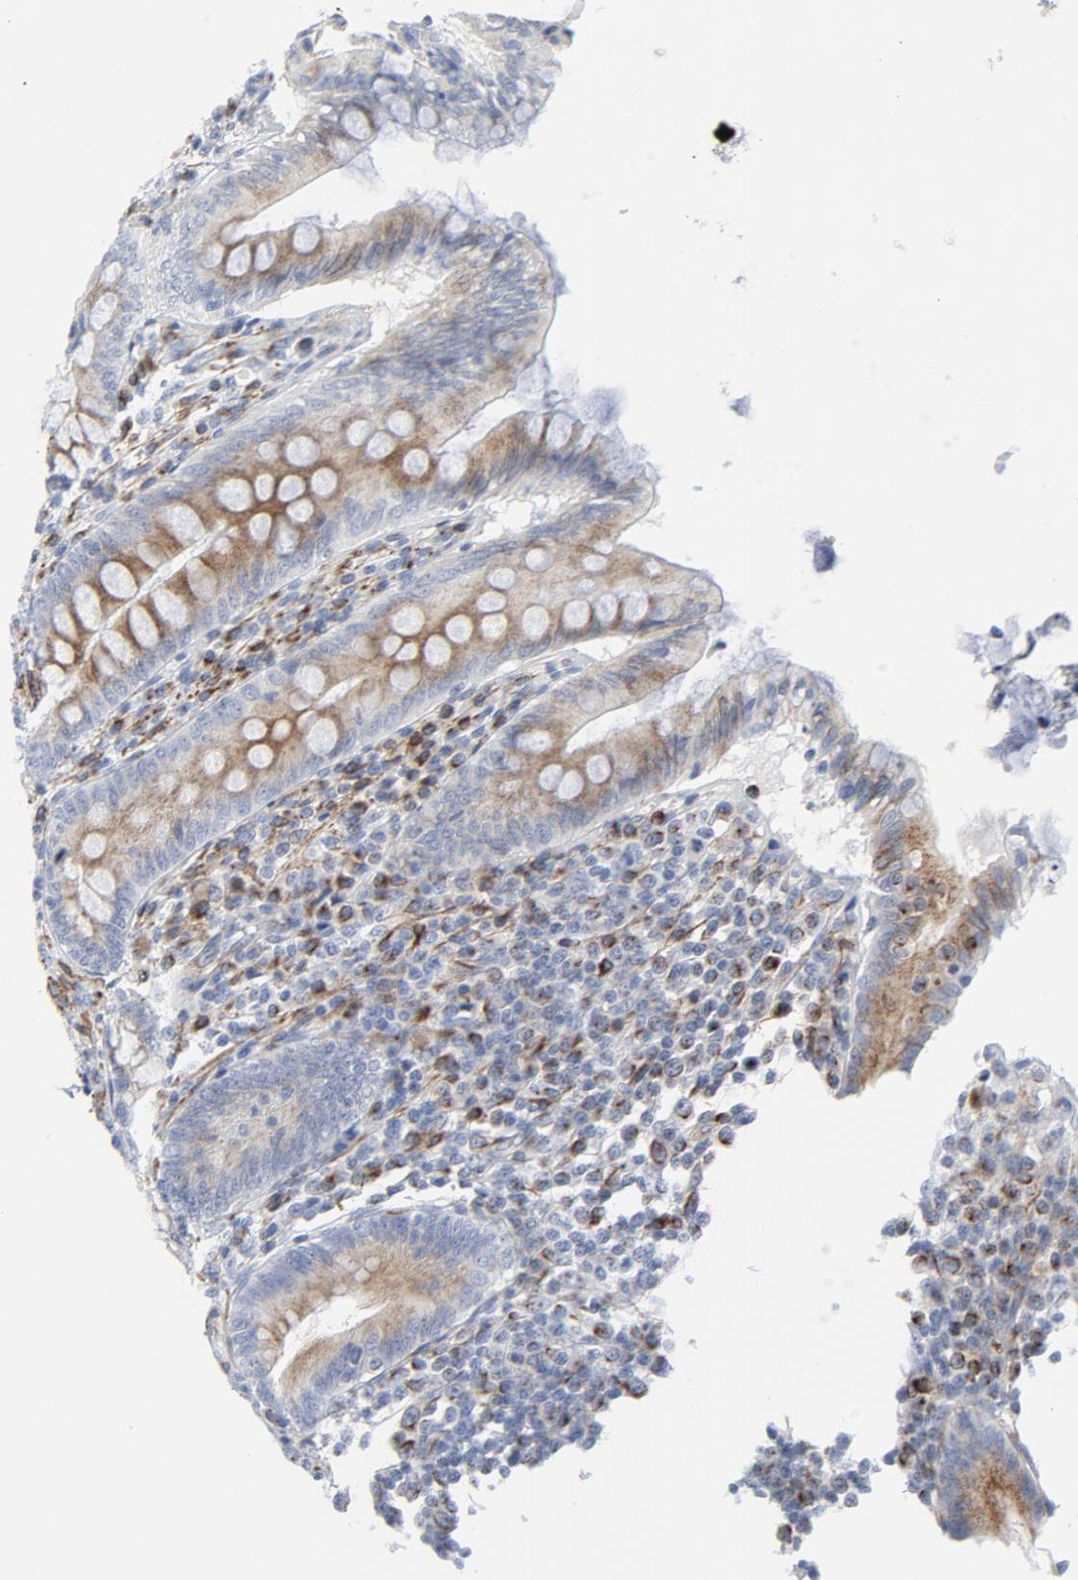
{"staining": {"intensity": "moderate", "quantity": ">75%", "location": "cytoplasmic/membranous"}, "tissue": "appendix", "cell_type": "Glandular cells", "image_type": "normal", "snomed": [{"axis": "morphology", "description": "Normal tissue, NOS"}, {"axis": "topography", "description": "Appendix"}], "caption": "Immunohistochemical staining of normal appendix reveals medium levels of moderate cytoplasmic/membranous expression in about >75% of glandular cells. Using DAB (3,3'-diaminobenzidine) (brown) and hematoxylin (blue) stains, captured at high magnification using brightfield microscopy.", "gene": "TUBB1", "patient": {"sex": "female", "age": 66}}